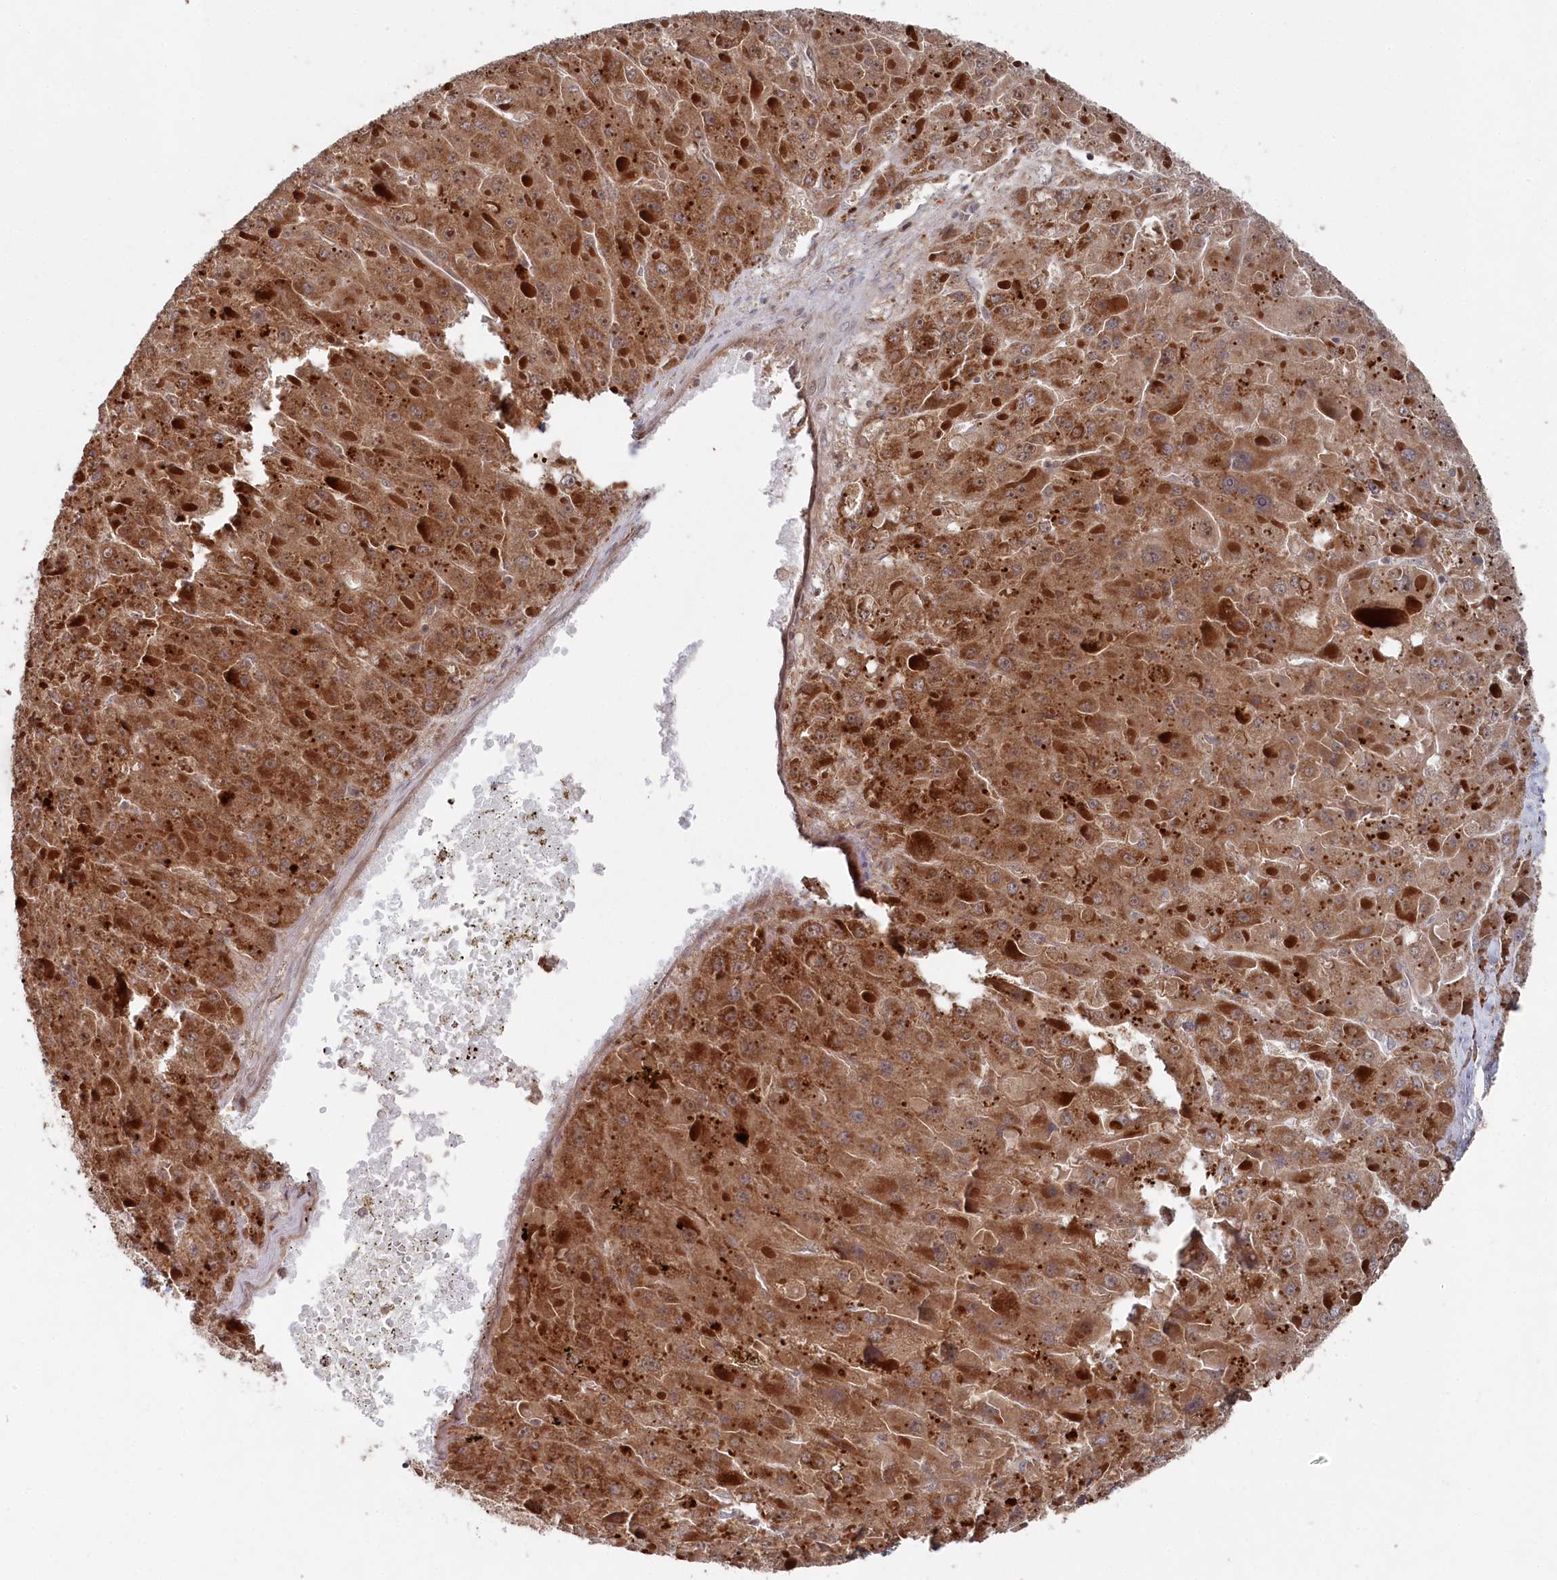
{"staining": {"intensity": "strong", "quantity": ">75%", "location": "cytoplasmic/membranous"}, "tissue": "liver cancer", "cell_type": "Tumor cells", "image_type": "cancer", "snomed": [{"axis": "morphology", "description": "Carcinoma, Hepatocellular, NOS"}, {"axis": "topography", "description": "Liver"}], "caption": "Immunohistochemical staining of liver cancer (hepatocellular carcinoma) displays strong cytoplasmic/membranous protein positivity in about >75% of tumor cells.", "gene": "WAPL", "patient": {"sex": "female", "age": 73}}